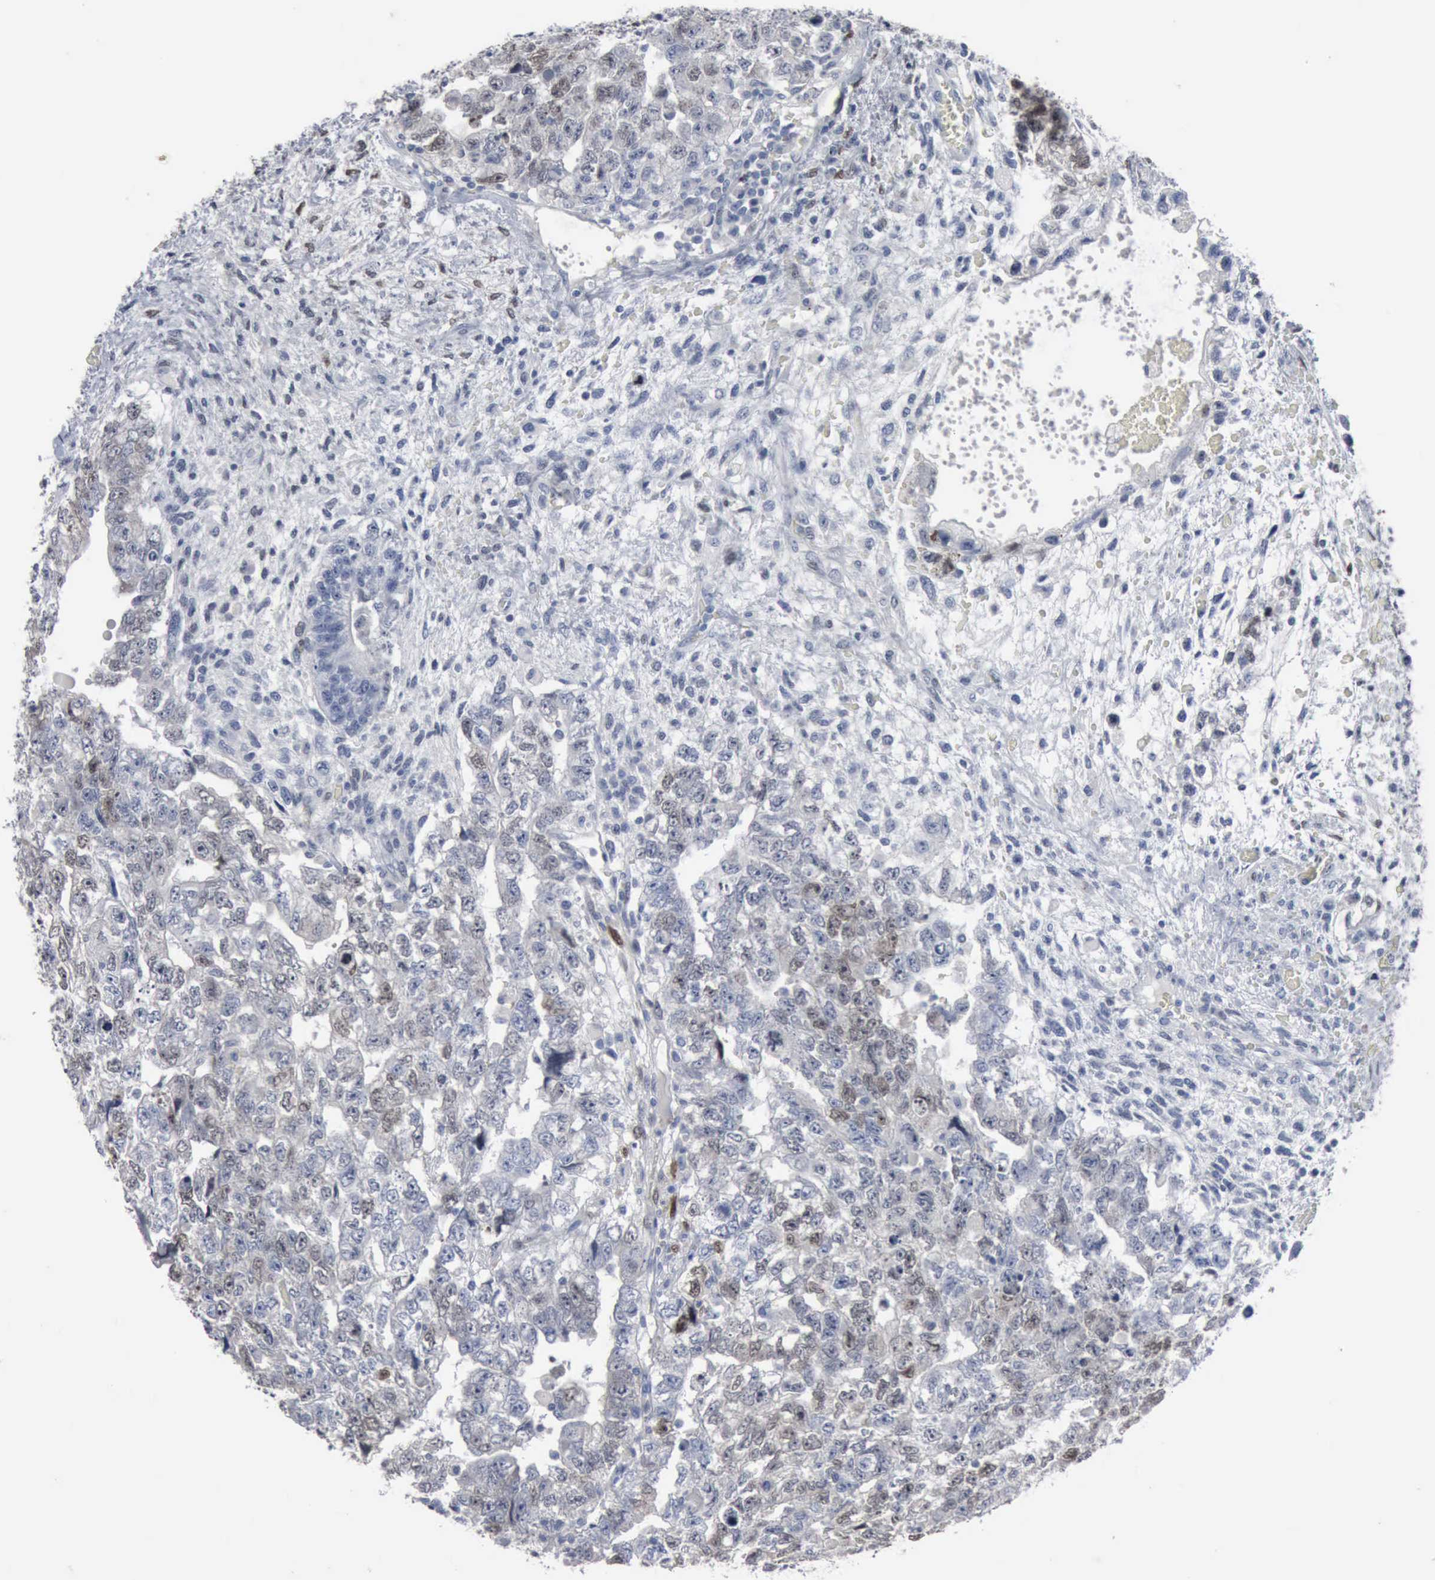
{"staining": {"intensity": "negative", "quantity": "none", "location": "none"}, "tissue": "testis cancer", "cell_type": "Tumor cells", "image_type": "cancer", "snomed": [{"axis": "morphology", "description": "Carcinoma, Embryonal, NOS"}, {"axis": "topography", "description": "Testis"}], "caption": "The histopathology image displays no staining of tumor cells in testis cancer (embryonal carcinoma). (DAB (3,3'-diaminobenzidine) immunohistochemistry (IHC) visualized using brightfield microscopy, high magnification).", "gene": "FGF2", "patient": {"sex": "male", "age": 36}}